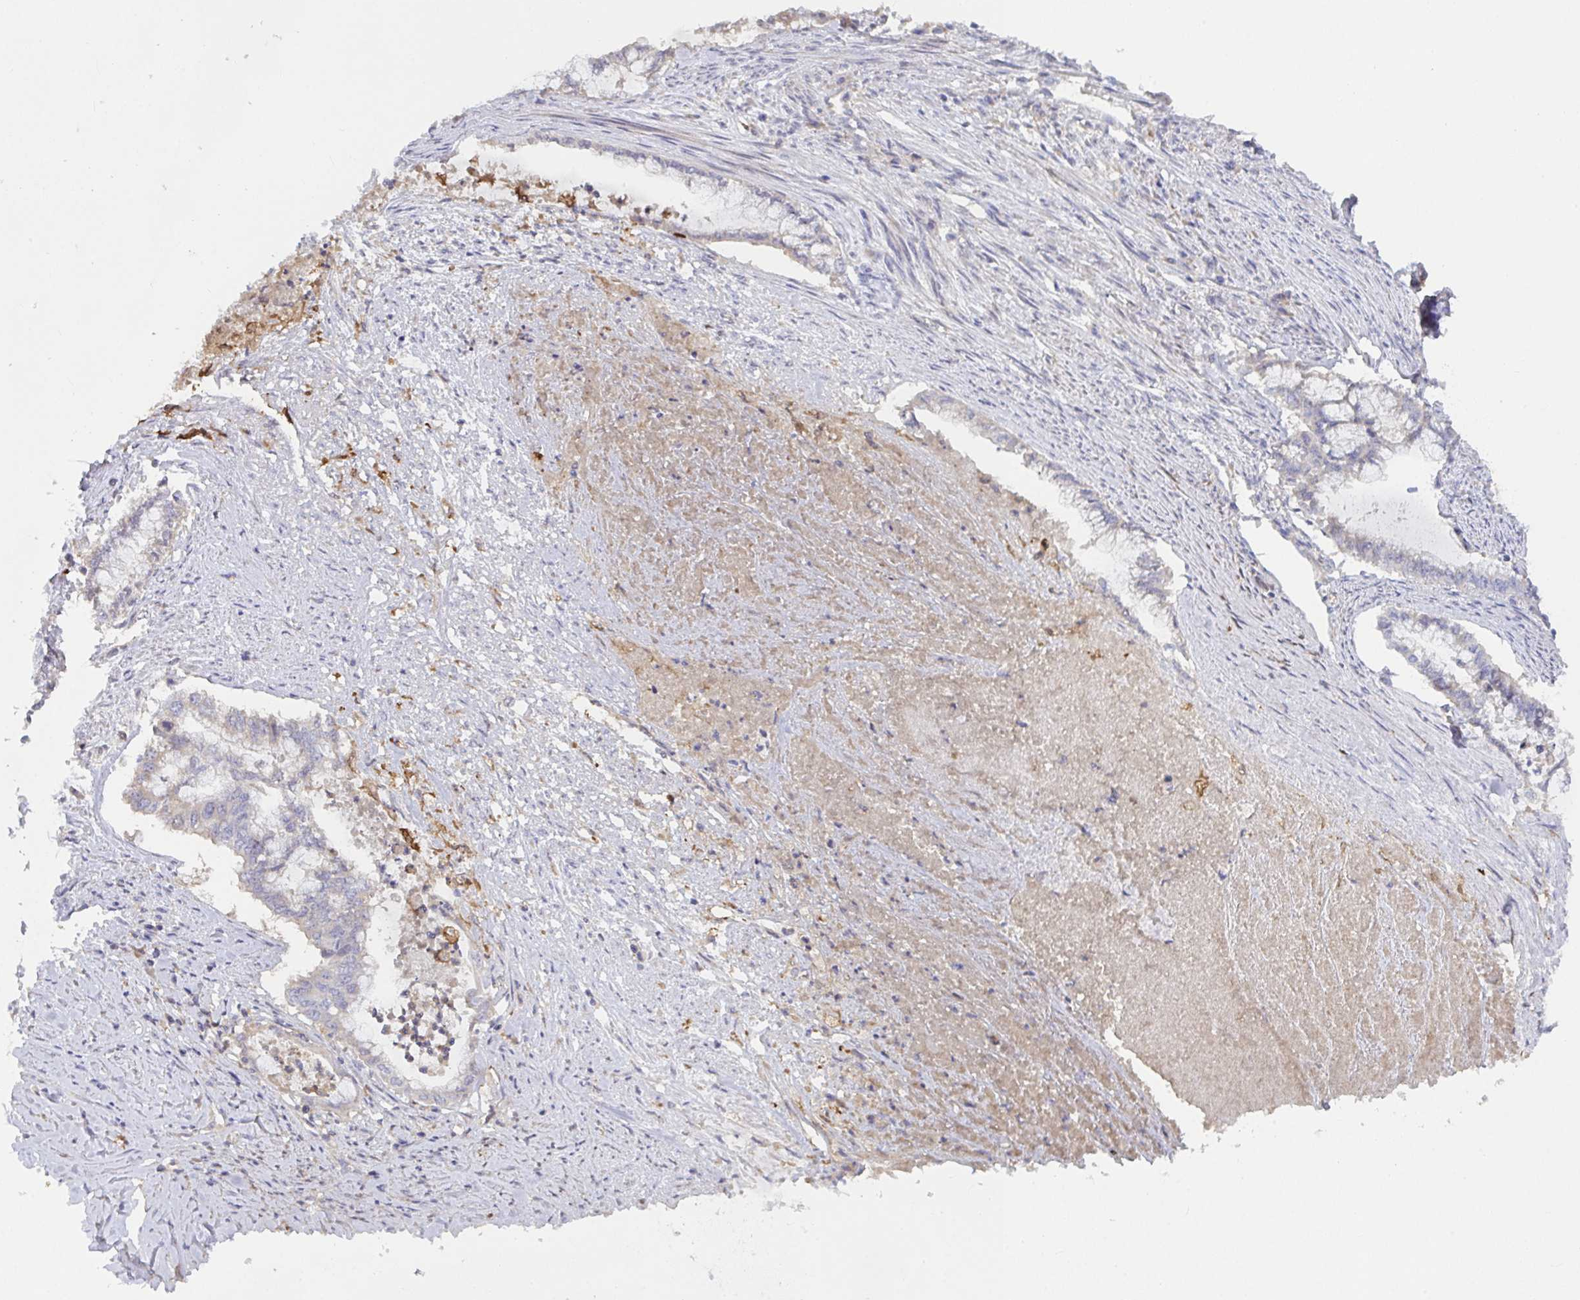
{"staining": {"intensity": "negative", "quantity": "none", "location": "none"}, "tissue": "endometrial cancer", "cell_type": "Tumor cells", "image_type": "cancer", "snomed": [{"axis": "morphology", "description": "Adenocarcinoma, NOS"}, {"axis": "topography", "description": "Endometrium"}], "caption": "Protein analysis of endometrial adenocarcinoma exhibits no significant positivity in tumor cells.", "gene": "ANO5", "patient": {"sex": "female", "age": 79}}